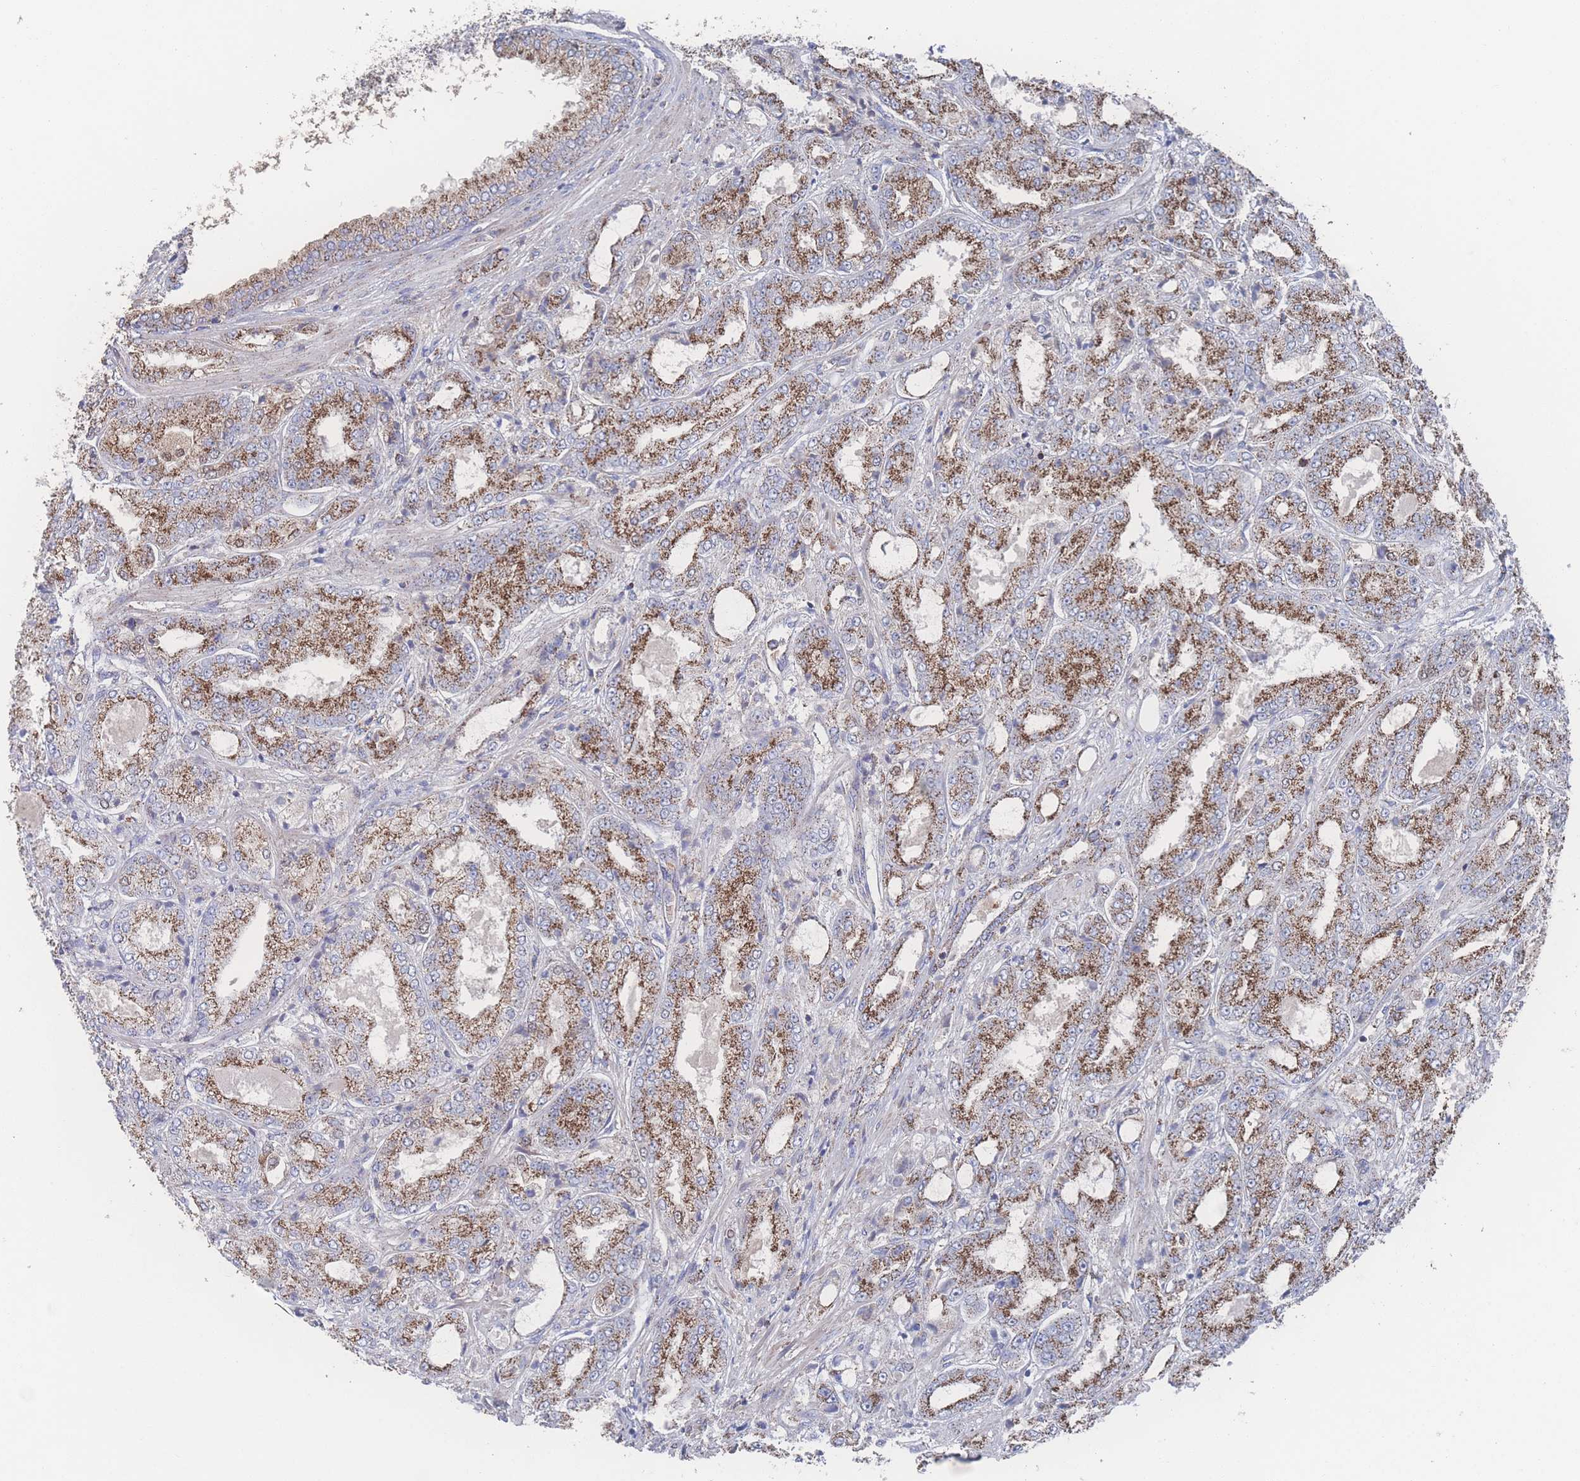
{"staining": {"intensity": "moderate", "quantity": ">75%", "location": "cytoplasmic/membranous"}, "tissue": "prostate cancer", "cell_type": "Tumor cells", "image_type": "cancer", "snomed": [{"axis": "morphology", "description": "Adenocarcinoma, High grade"}, {"axis": "topography", "description": "Prostate"}], "caption": "Protein staining demonstrates moderate cytoplasmic/membranous staining in approximately >75% of tumor cells in prostate cancer. (DAB = brown stain, brightfield microscopy at high magnification).", "gene": "PEX14", "patient": {"sex": "male", "age": 71}}